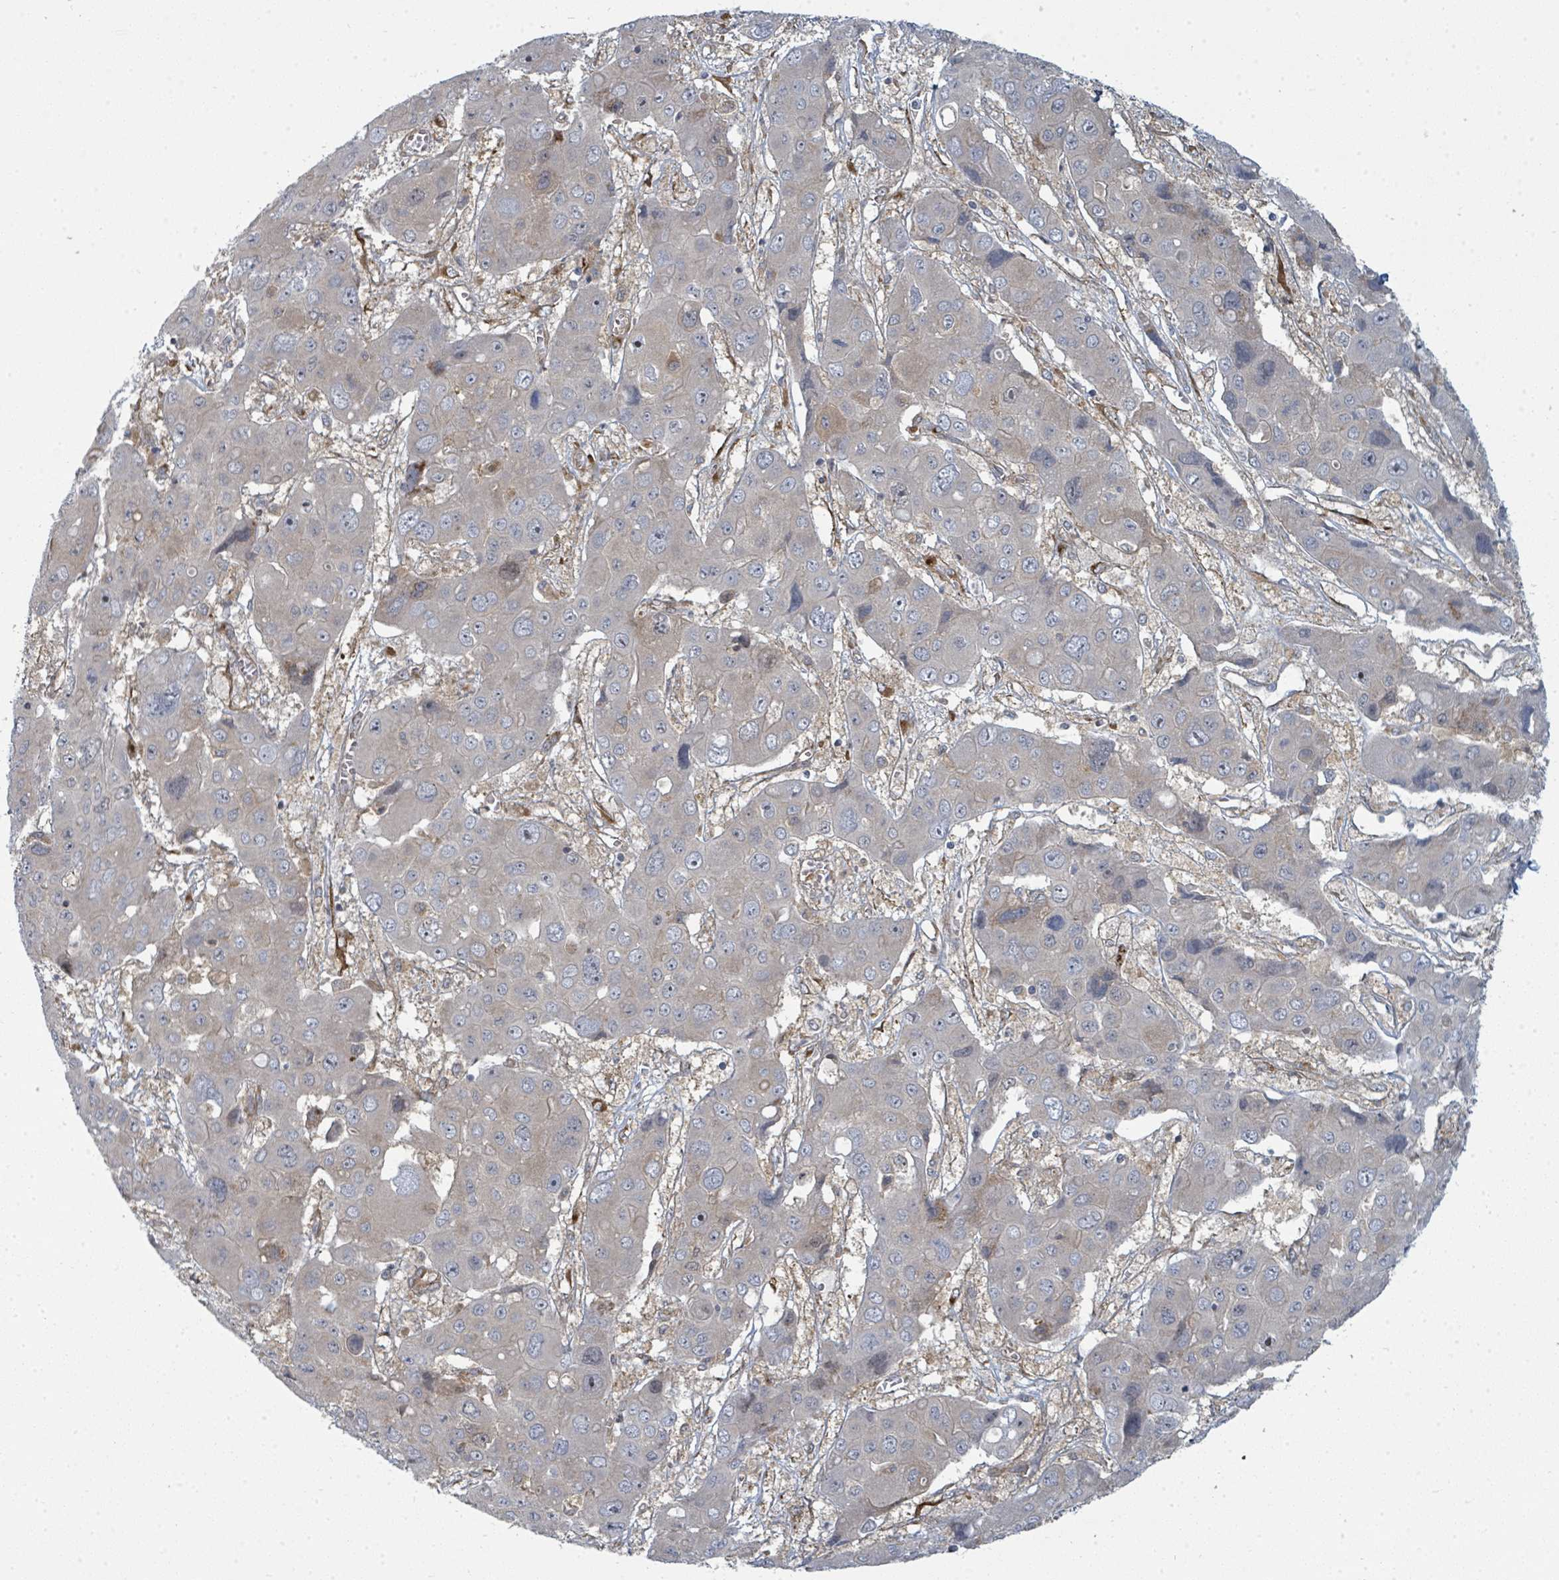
{"staining": {"intensity": "negative", "quantity": "none", "location": "none"}, "tissue": "liver cancer", "cell_type": "Tumor cells", "image_type": "cancer", "snomed": [{"axis": "morphology", "description": "Cholangiocarcinoma"}, {"axis": "topography", "description": "Liver"}], "caption": "The IHC micrograph has no significant staining in tumor cells of cholangiocarcinoma (liver) tissue. (DAB (3,3'-diaminobenzidine) IHC with hematoxylin counter stain).", "gene": "PSMG2", "patient": {"sex": "male", "age": 67}}